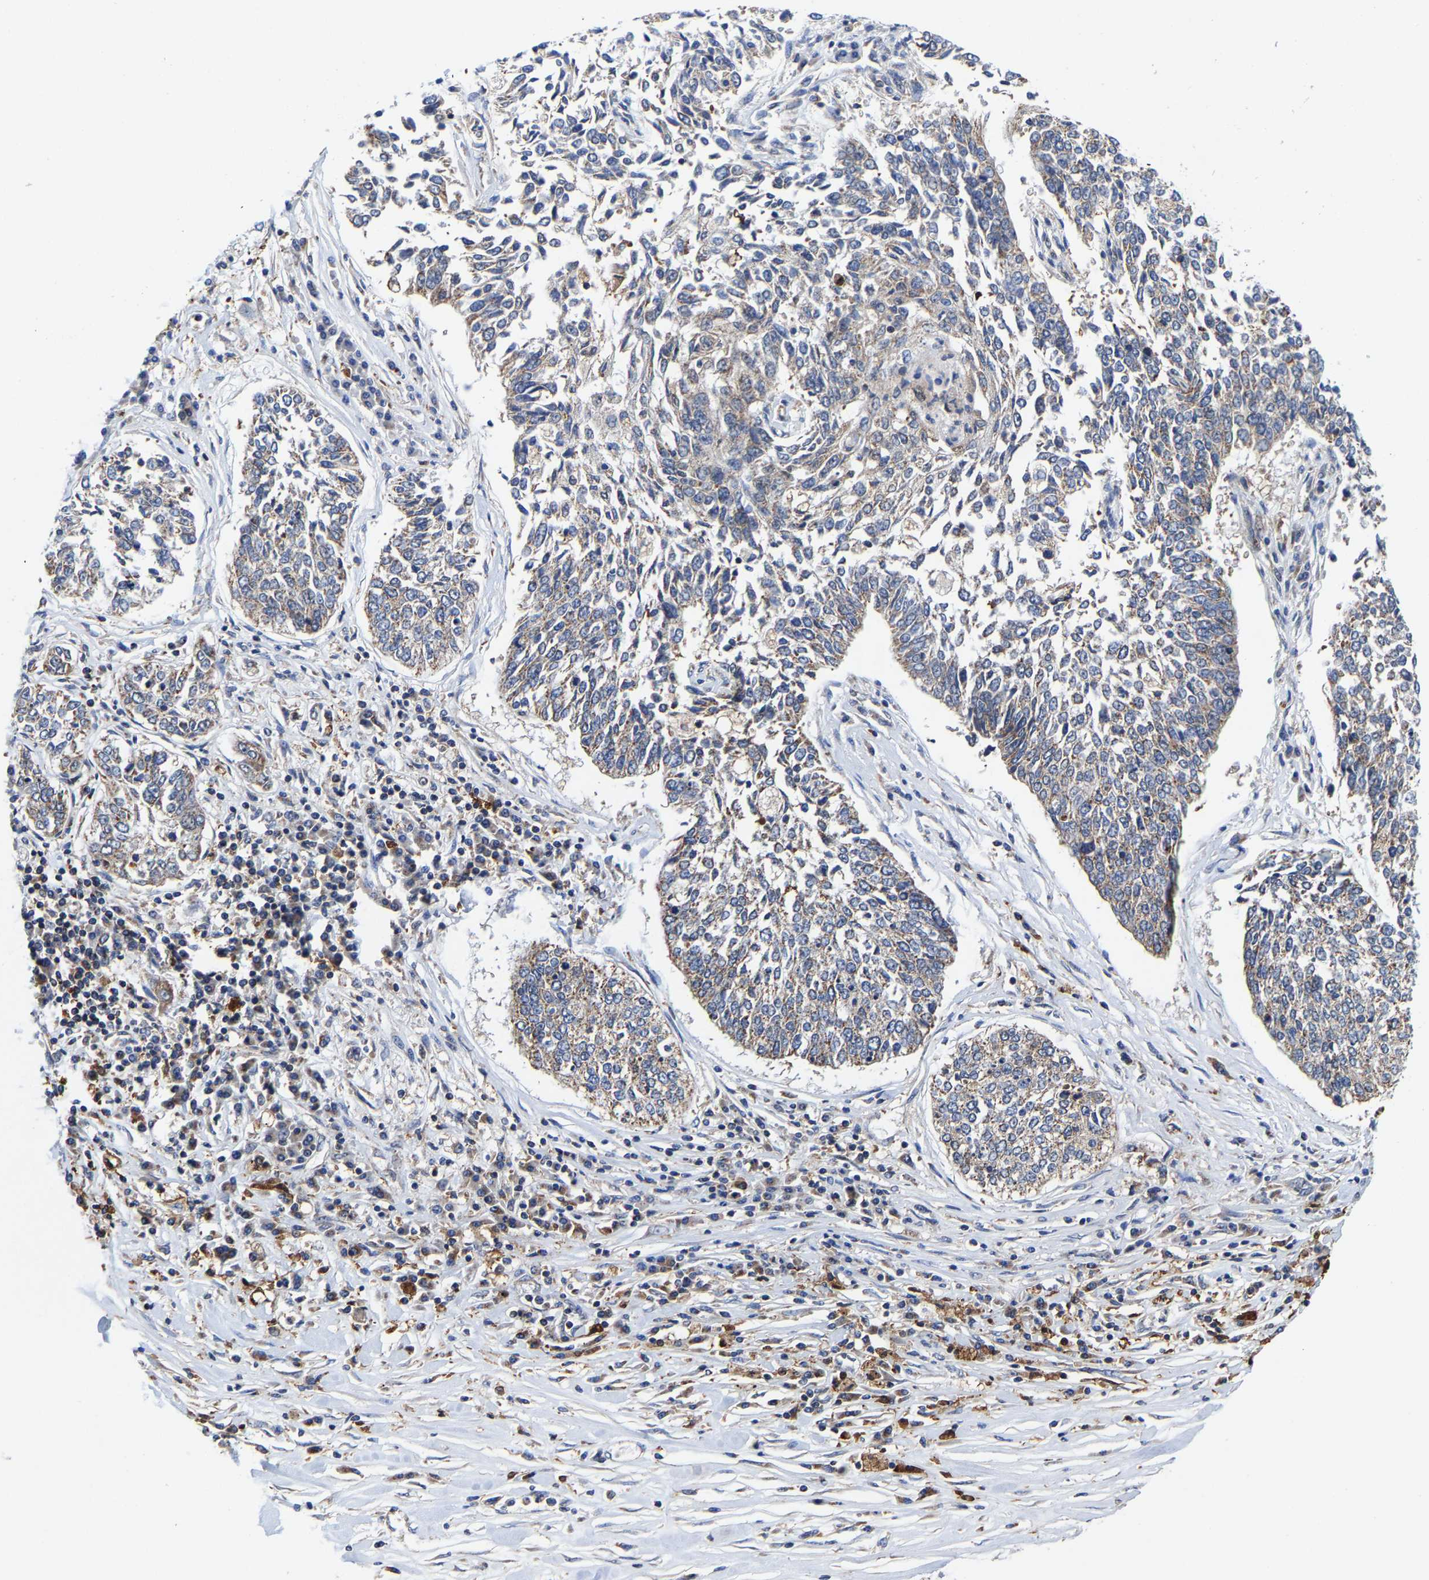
{"staining": {"intensity": "weak", "quantity": ">75%", "location": "cytoplasmic/membranous"}, "tissue": "lung cancer", "cell_type": "Tumor cells", "image_type": "cancer", "snomed": [{"axis": "morphology", "description": "Normal tissue, NOS"}, {"axis": "morphology", "description": "Squamous cell carcinoma, NOS"}, {"axis": "topography", "description": "Cartilage tissue"}, {"axis": "topography", "description": "Bronchus"}, {"axis": "topography", "description": "Lung"}], "caption": "Immunohistochemical staining of lung cancer (squamous cell carcinoma) exhibits low levels of weak cytoplasmic/membranous positivity in about >75% of tumor cells.", "gene": "PFKFB3", "patient": {"sex": "female", "age": 49}}